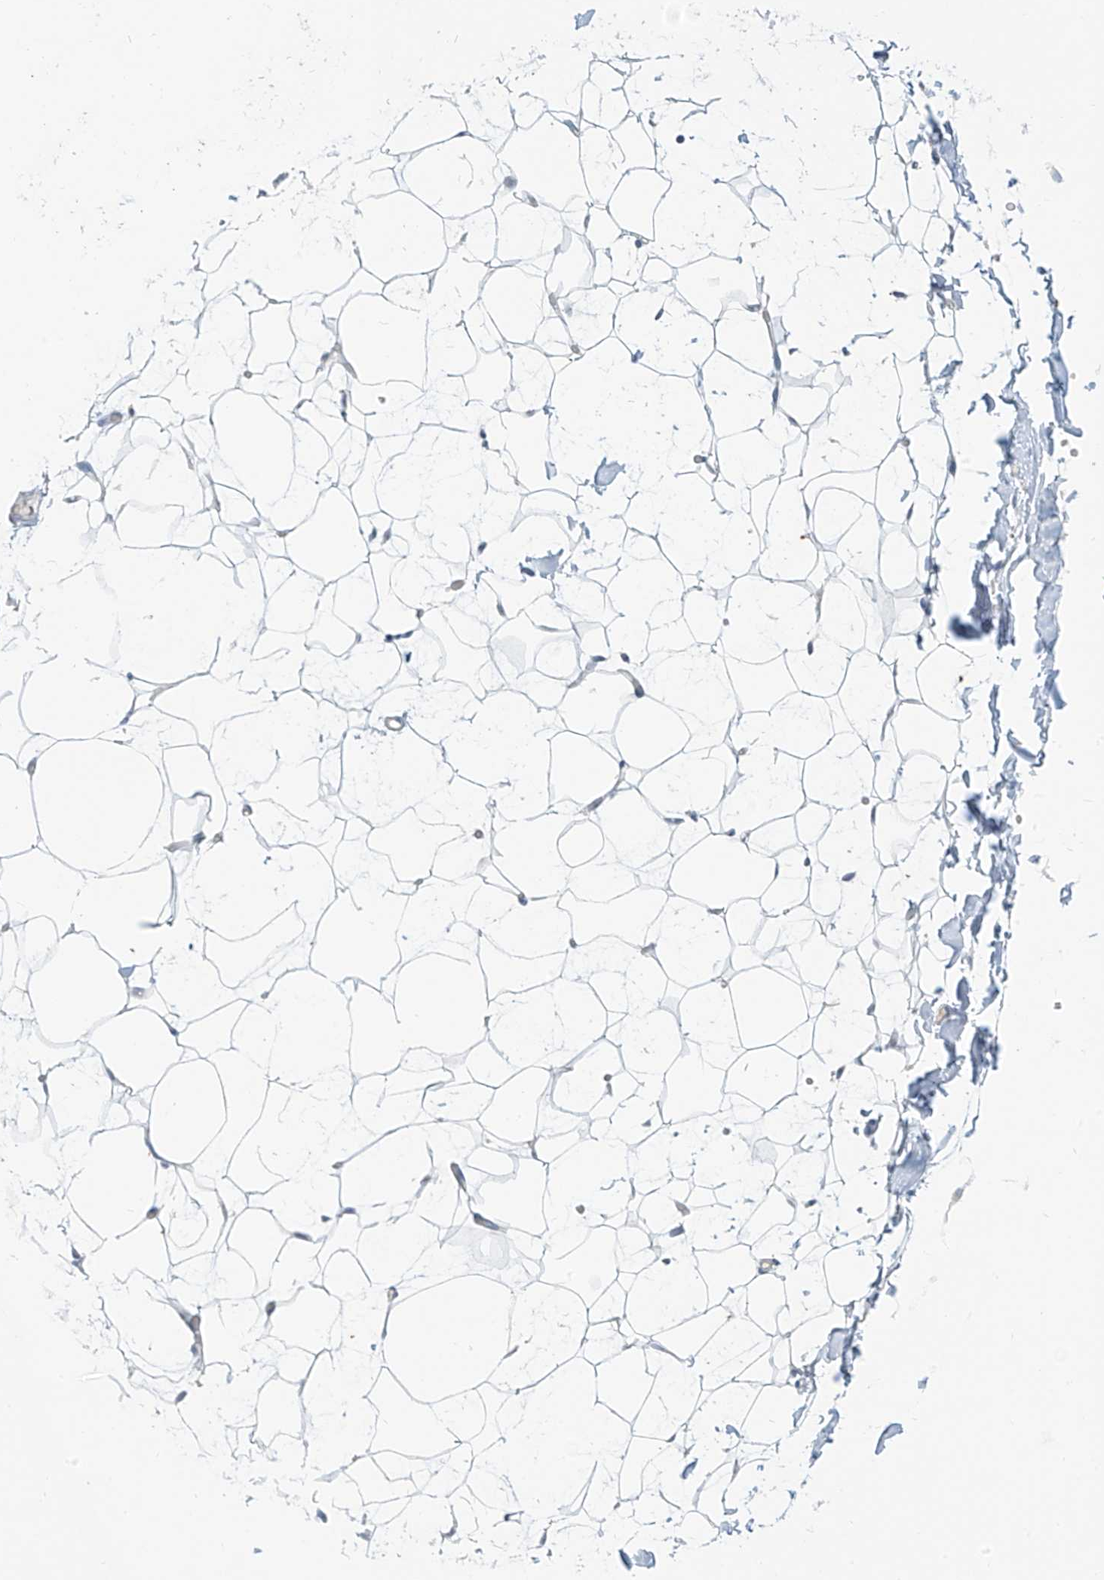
{"staining": {"intensity": "negative", "quantity": "none", "location": "none"}, "tissue": "adipose tissue", "cell_type": "Adipocytes", "image_type": "normal", "snomed": [{"axis": "morphology", "description": "Normal tissue, NOS"}, {"axis": "topography", "description": "Breast"}], "caption": "DAB immunohistochemical staining of benign adipose tissue demonstrates no significant staining in adipocytes. (Immunohistochemistry, brightfield microscopy, high magnification).", "gene": "C2orf42", "patient": {"sex": "female", "age": 23}}